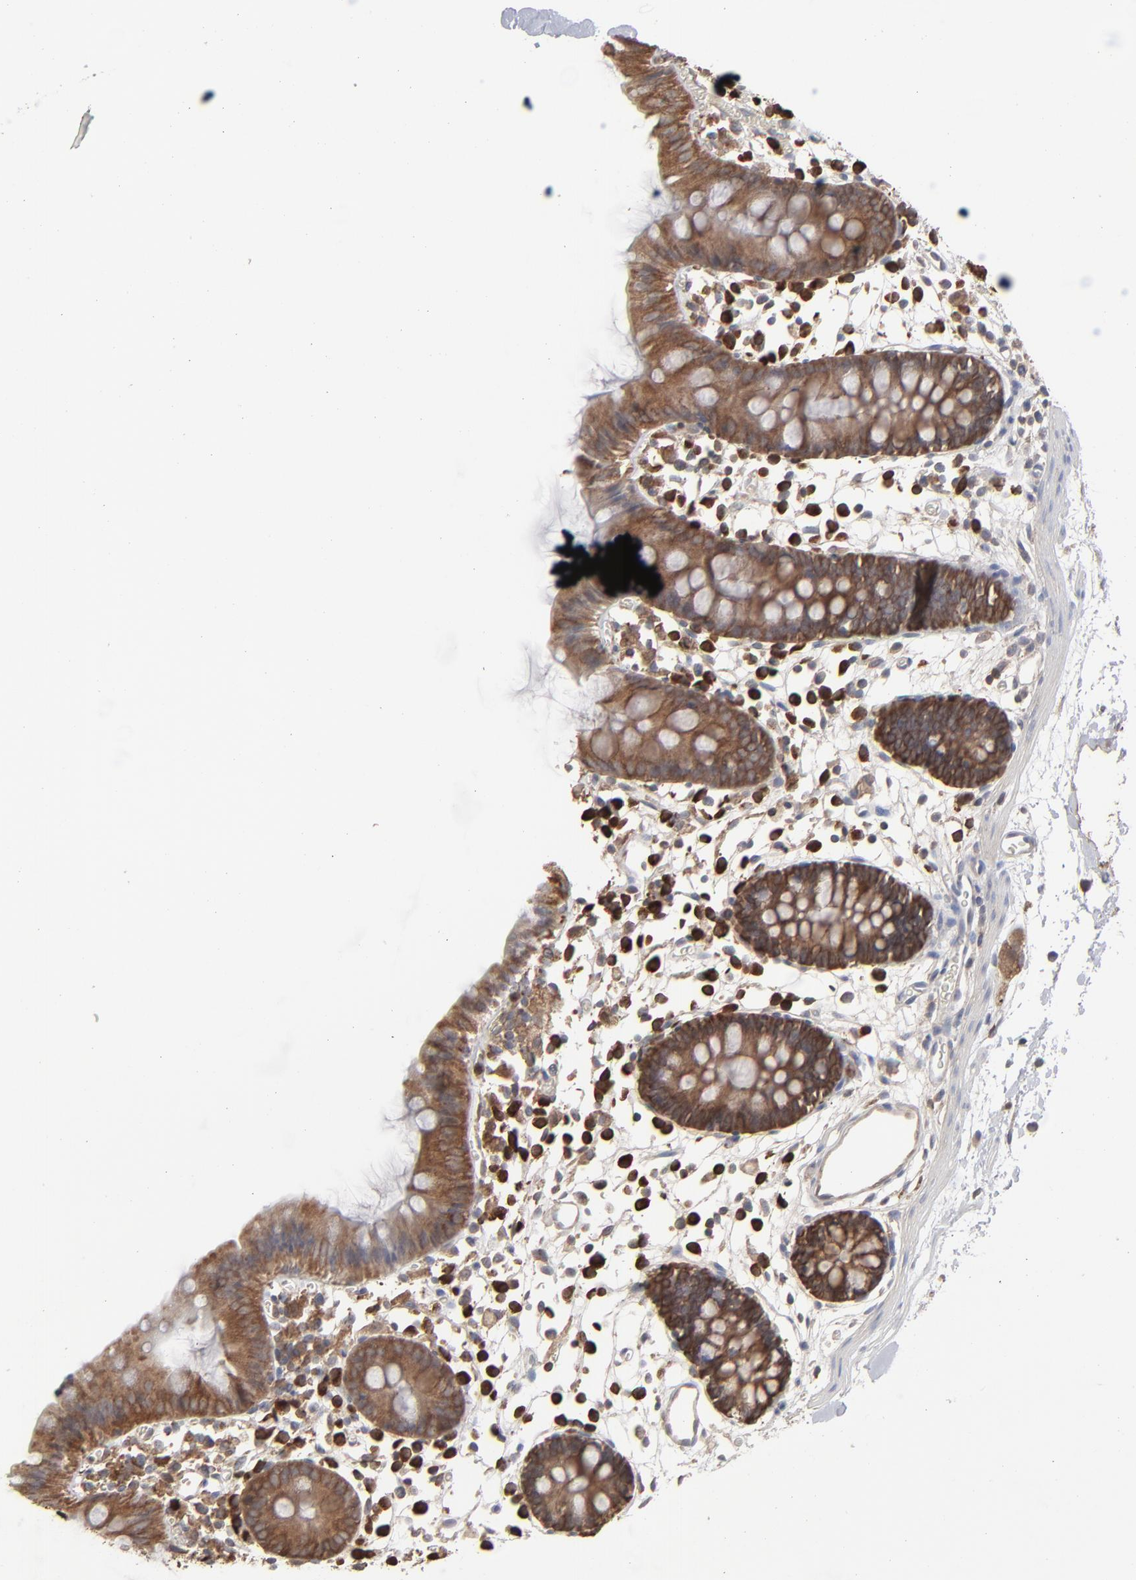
{"staining": {"intensity": "moderate", "quantity": ">75%", "location": "cytoplasmic/membranous"}, "tissue": "colon", "cell_type": "Endothelial cells", "image_type": "normal", "snomed": [{"axis": "morphology", "description": "Normal tissue, NOS"}, {"axis": "topography", "description": "Colon"}], "caption": "High-power microscopy captured an immunohistochemistry photomicrograph of normal colon, revealing moderate cytoplasmic/membranous expression in approximately >75% of endothelial cells. (DAB IHC, brown staining for protein, blue staining for nuclei).", "gene": "NME1", "patient": {"sex": "male", "age": 14}}